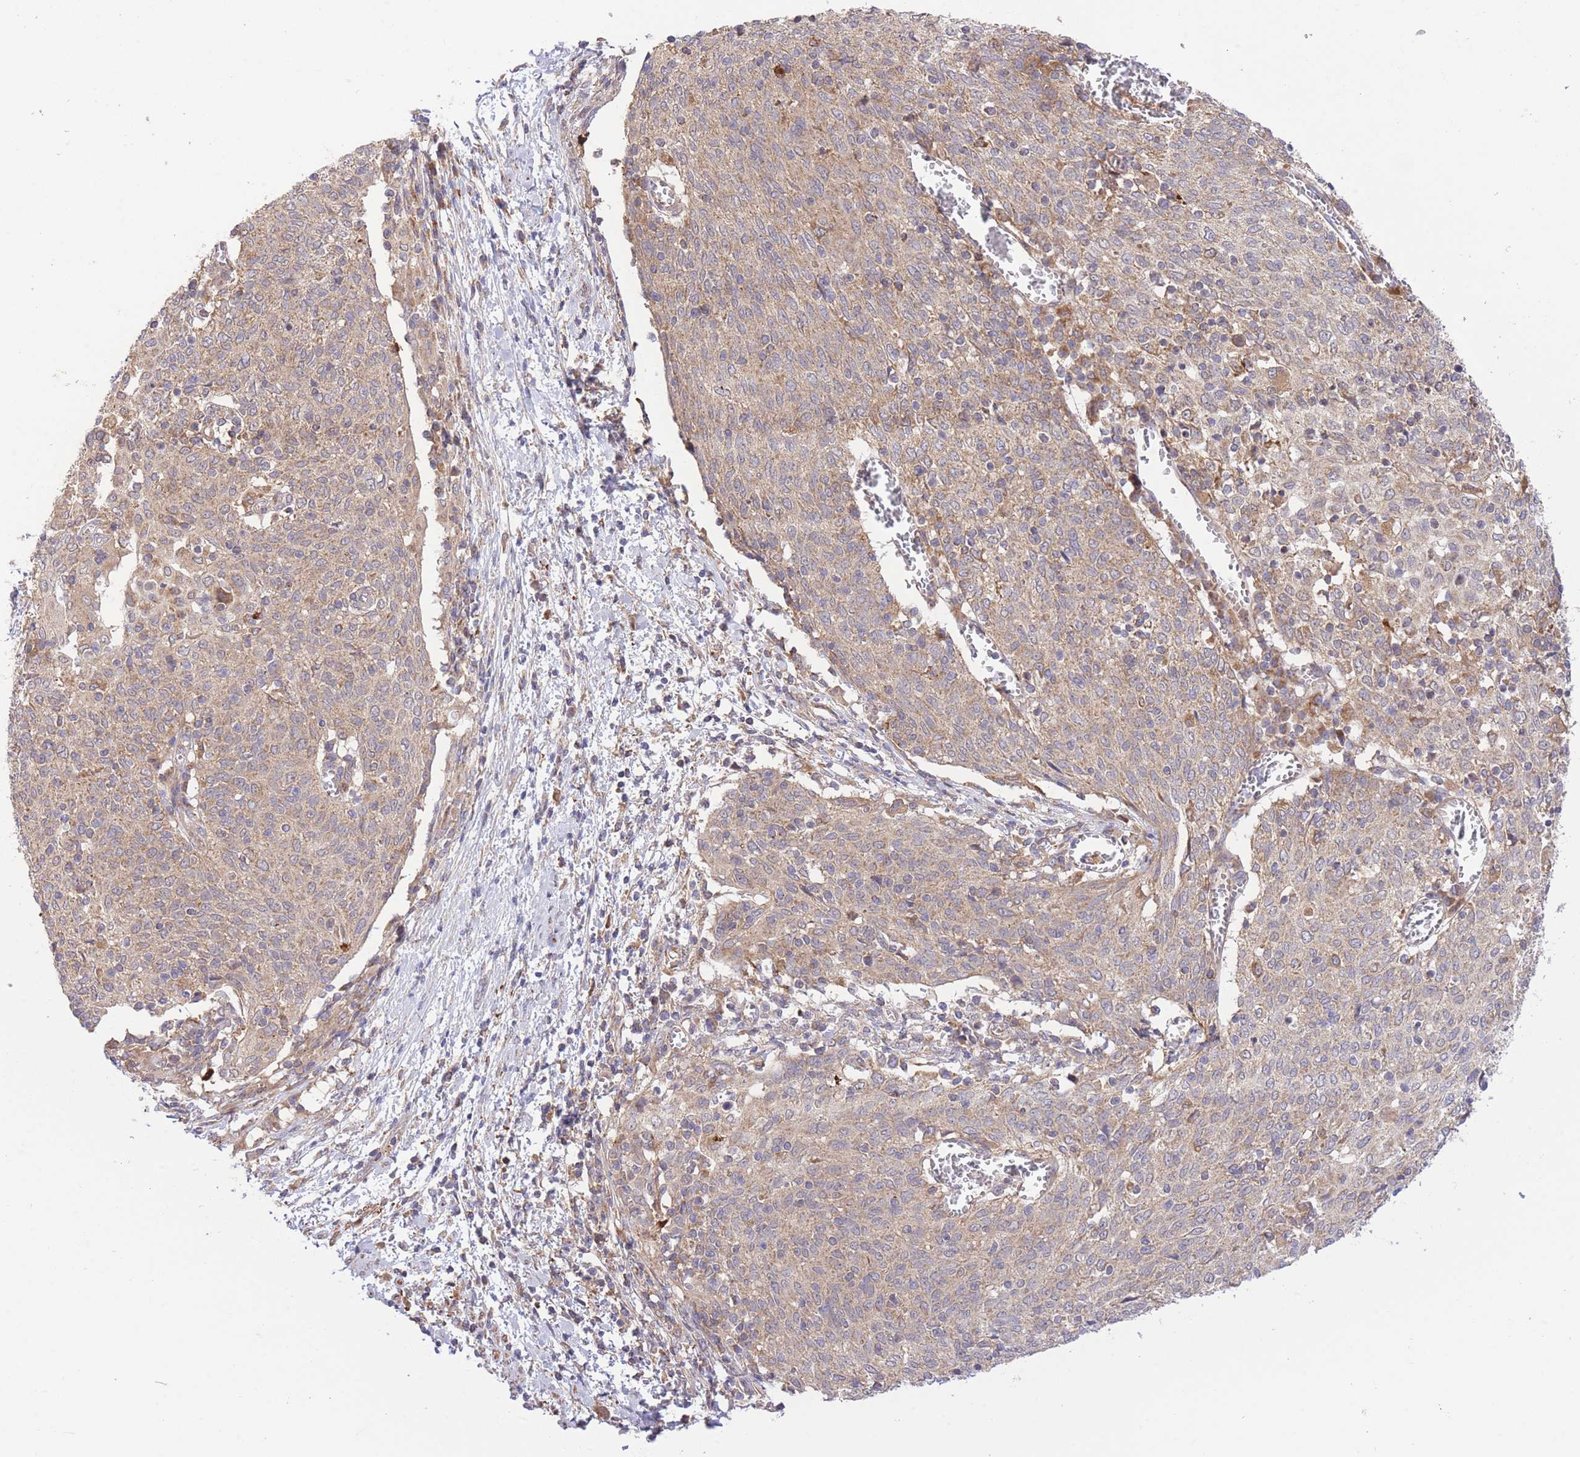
{"staining": {"intensity": "weak", "quantity": "25%-75%", "location": "cytoplasmic/membranous"}, "tissue": "cervical cancer", "cell_type": "Tumor cells", "image_type": "cancer", "snomed": [{"axis": "morphology", "description": "Squamous cell carcinoma, NOS"}, {"axis": "topography", "description": "Cervix"}], "caption": "Protein expression analysis of human cervical cancer (squamous cell carcinoma) reveals weak cytoplasmic/membranous expression in approximately 25%-75% of tumor cells.", "gene": "ATP13A2", "patient": {"sex": "female", "age": 52}}